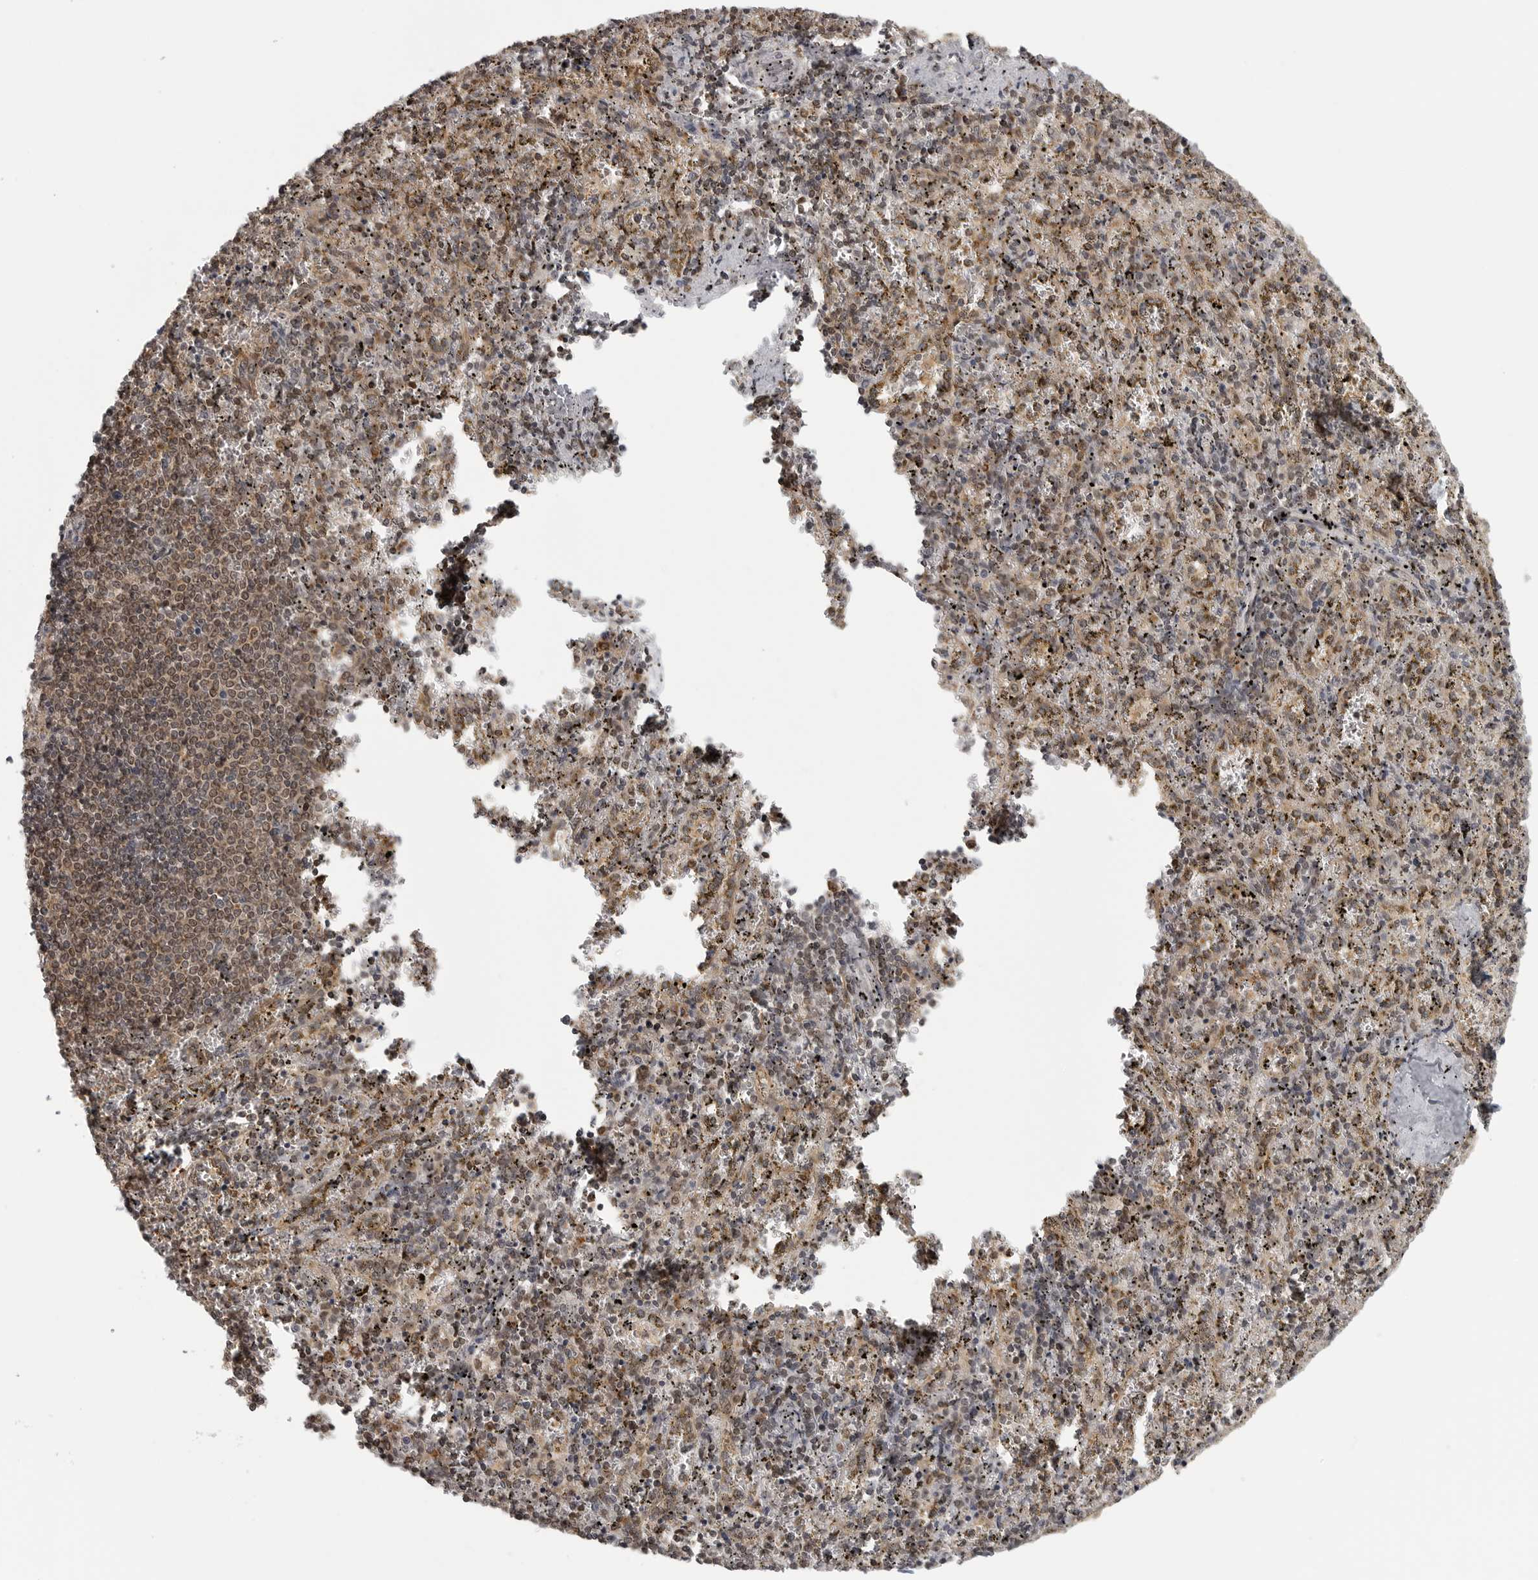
{"staining": {"intensity": "weak", "quantity": "25%-75%", "location": "nuclear"}, "tissue": "spleen", "cell_type": "Cells in red pulp", "image_type": "normal", "snomed": [{"axis": "morphology", "description": "Normal tissue, NOS"}, {"axis": "topography", "description": "Spleen"}], "caption": "Protein staining shows weak nuclear staining in approximately 25%-75% of cells in red pulp in unremarkable spleen.", "gene": "COPA", "patient": {"sex": "male", "age": 11}}